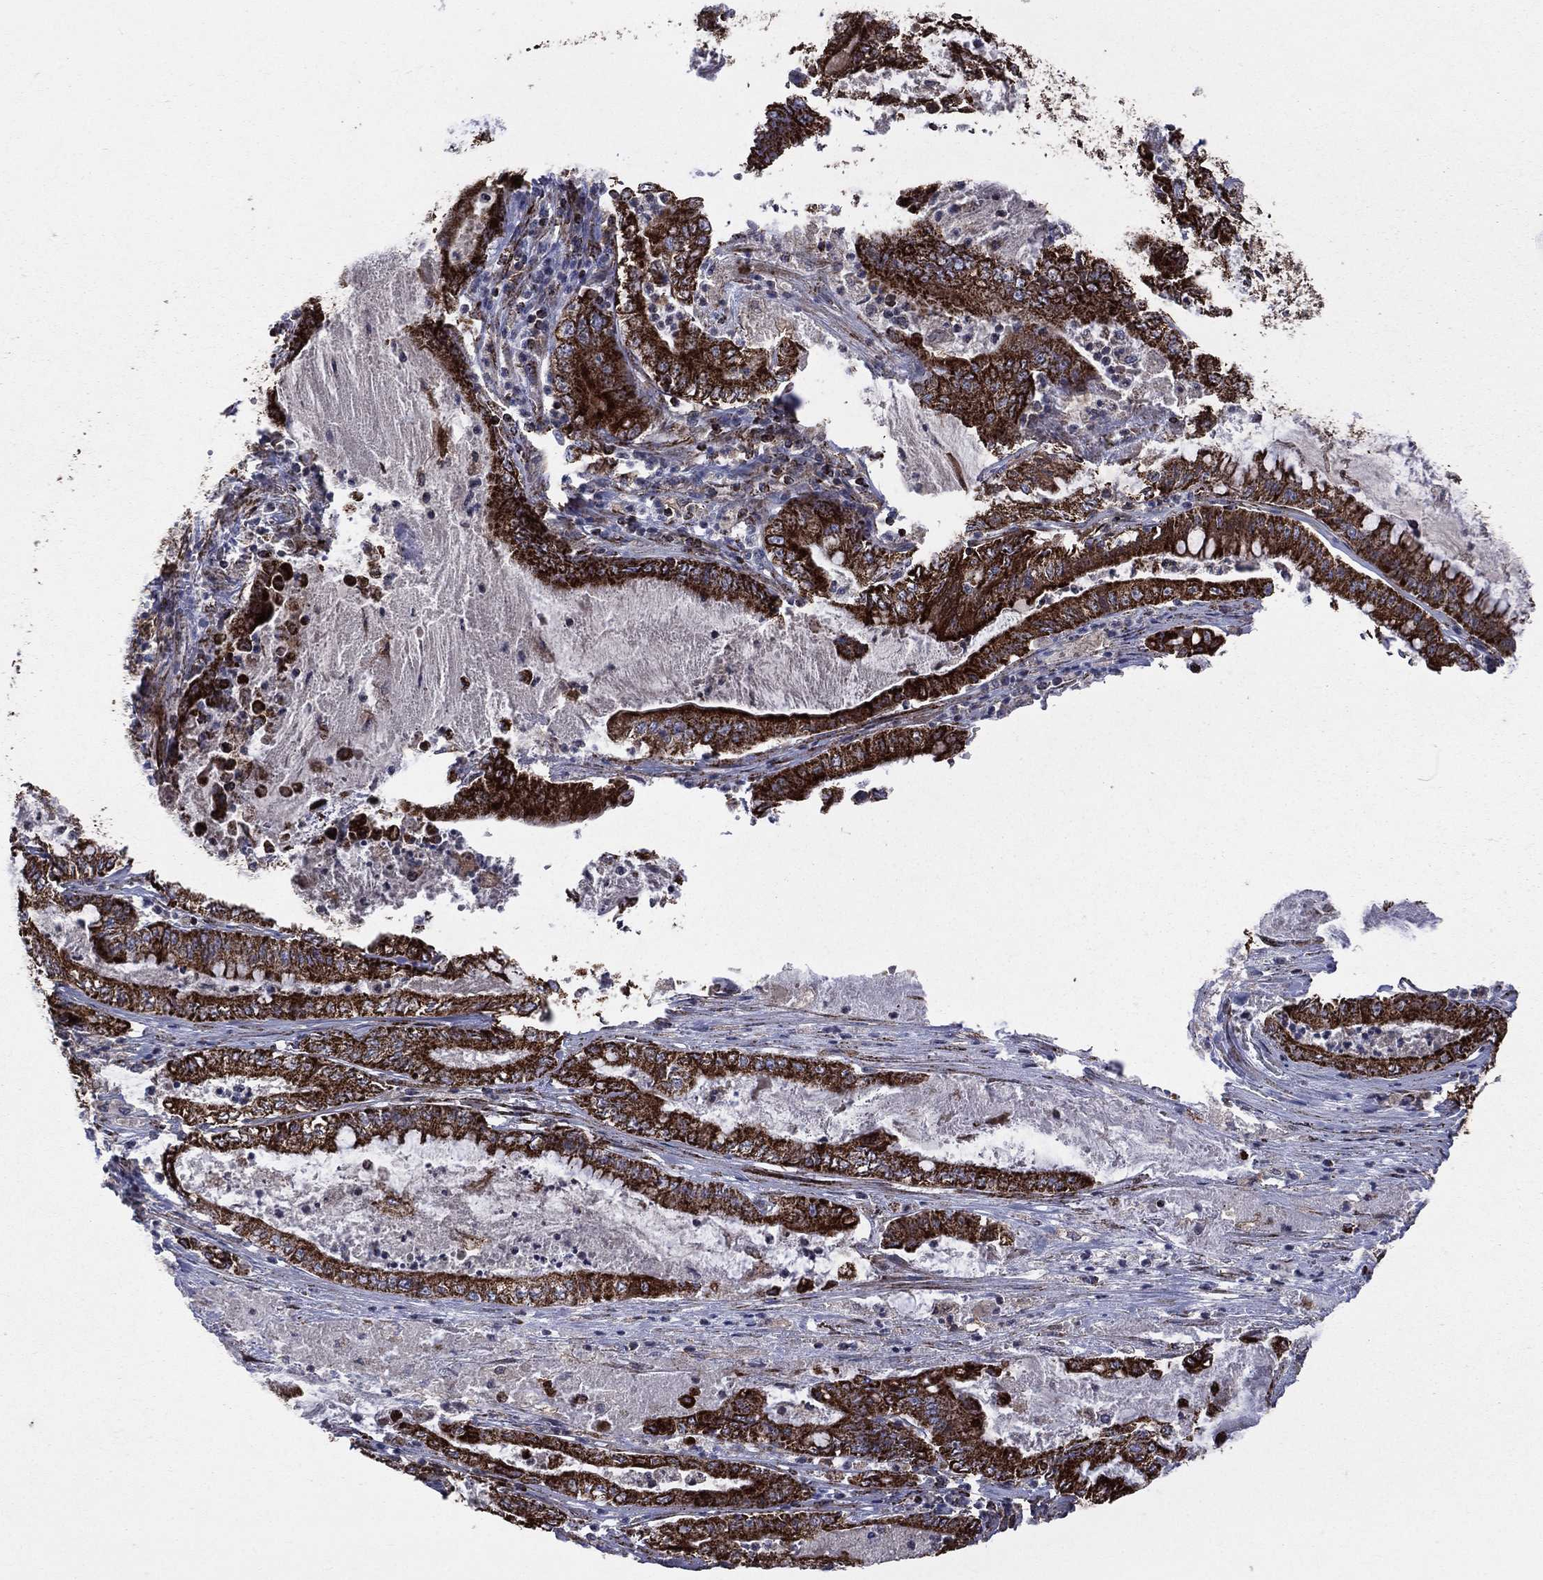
{"staining": {"intensity": "strong", "quantity": ">75%", "location": "cytoplasmic/membranous"}, "tissue": "pancreatic cancer", "cell_type": "Tumor cells", "image_type": "cancer", "snomed": [{"axis": "morphology", "description": "Adenocarcinoma, NOS"}, {"axis": "topography", "description": "Pancreas"}], "caption": "The histopathology image demonstrates staining of adenocarcinoma (pancreatic), revealing strong cytoplasmic/membranous protein staining (brown color) within tumor cells.", "gene": "GOT2", "patient": {"sex": "male", "age": 71}}